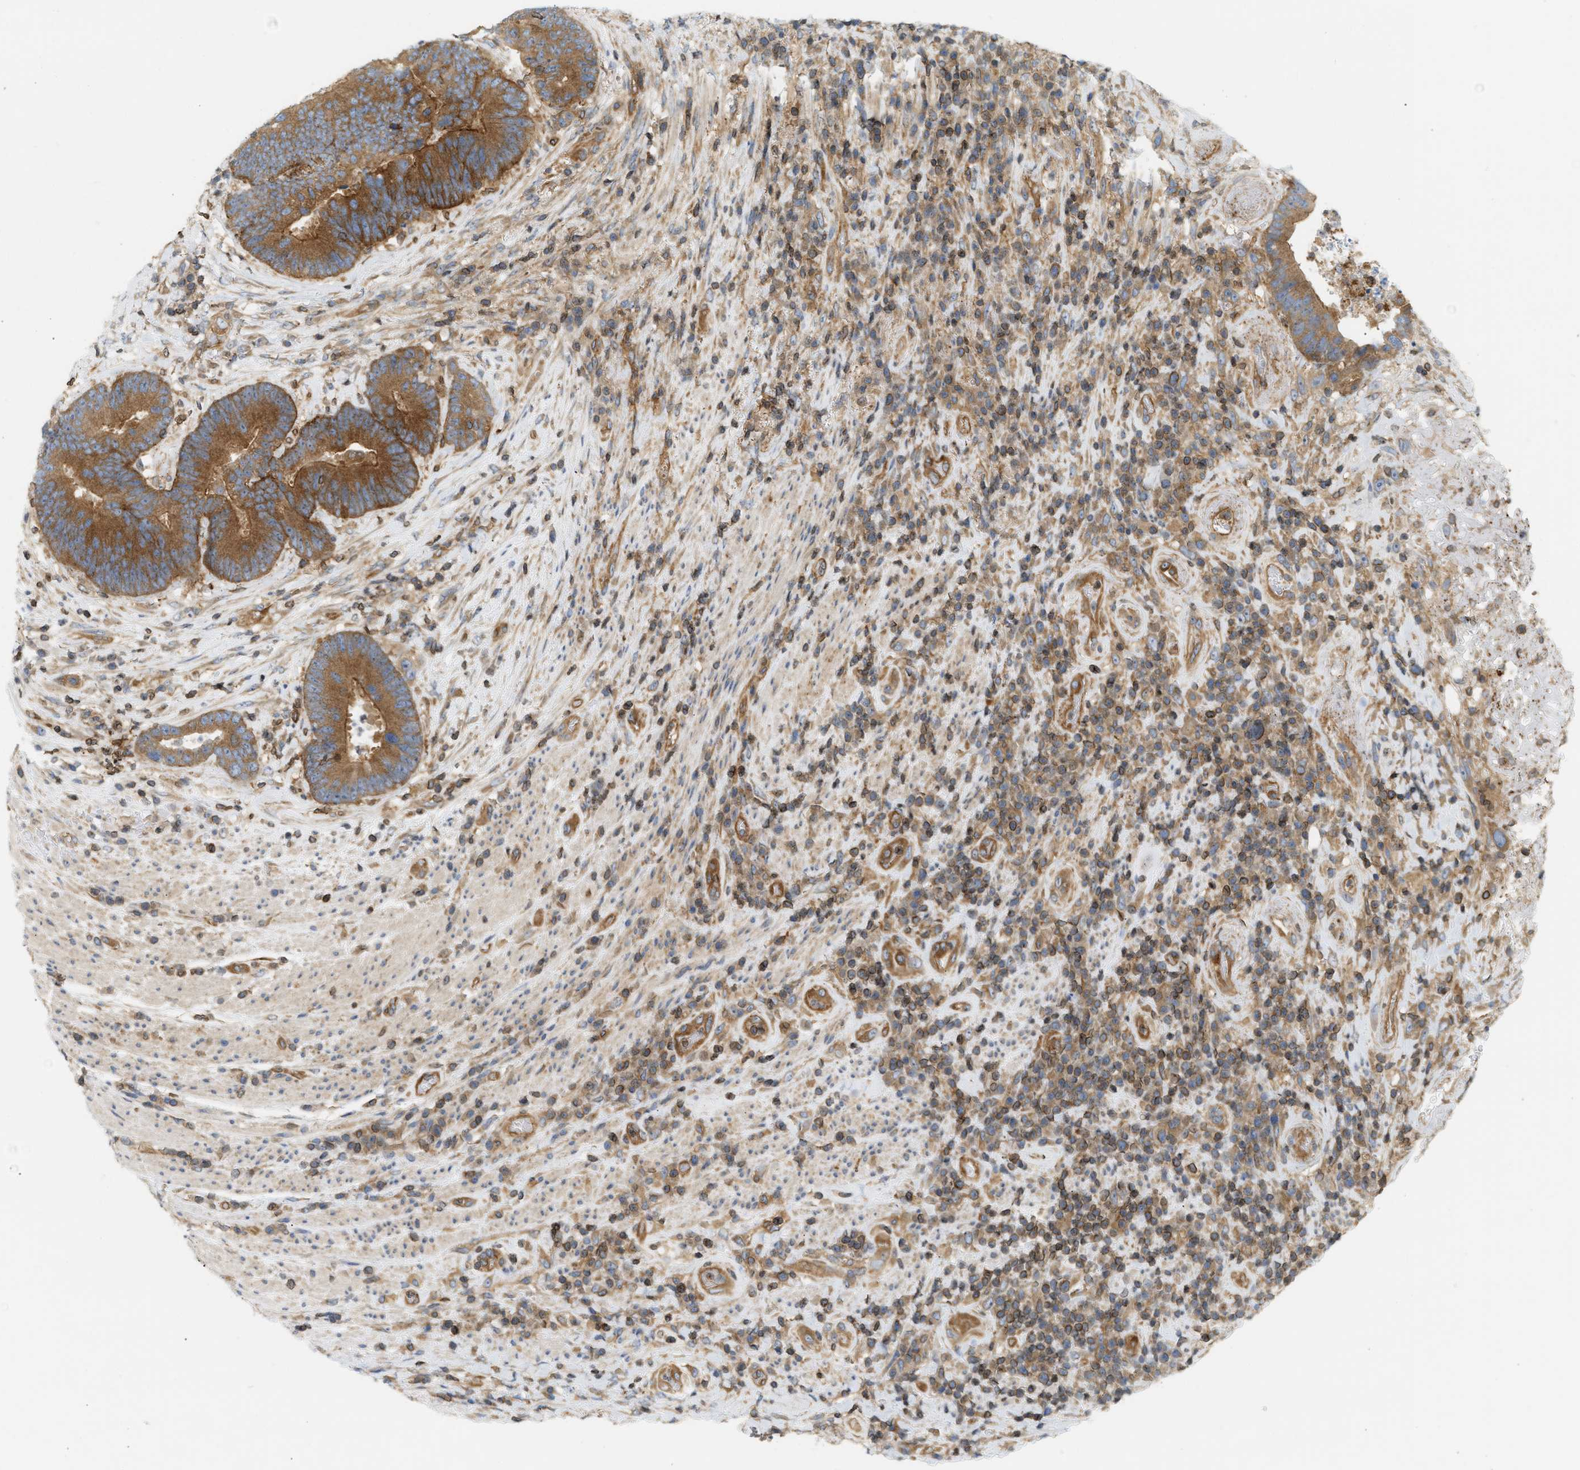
{"staining": {"intensity": "strong", "quantity": ">75%", "location": "cytoplasmic/membranous"}, "tissue": "colorectal cancer", "cell_type": "Tumor cells", "image_type": "cancer", "snomed": [{"axis": "morphology", "description": "Adenocarcinoma, NOS"}, {"axis": "topography", "description": "Rectum"}], "caption": "Protein staining of adenocarcinoma (colorectal) tissue displays strong cytoplasmic/membranous staining in approximately >75% of tumor cells.", "gene": "STRN", "patient": {"sex": "female", "age": 89}}